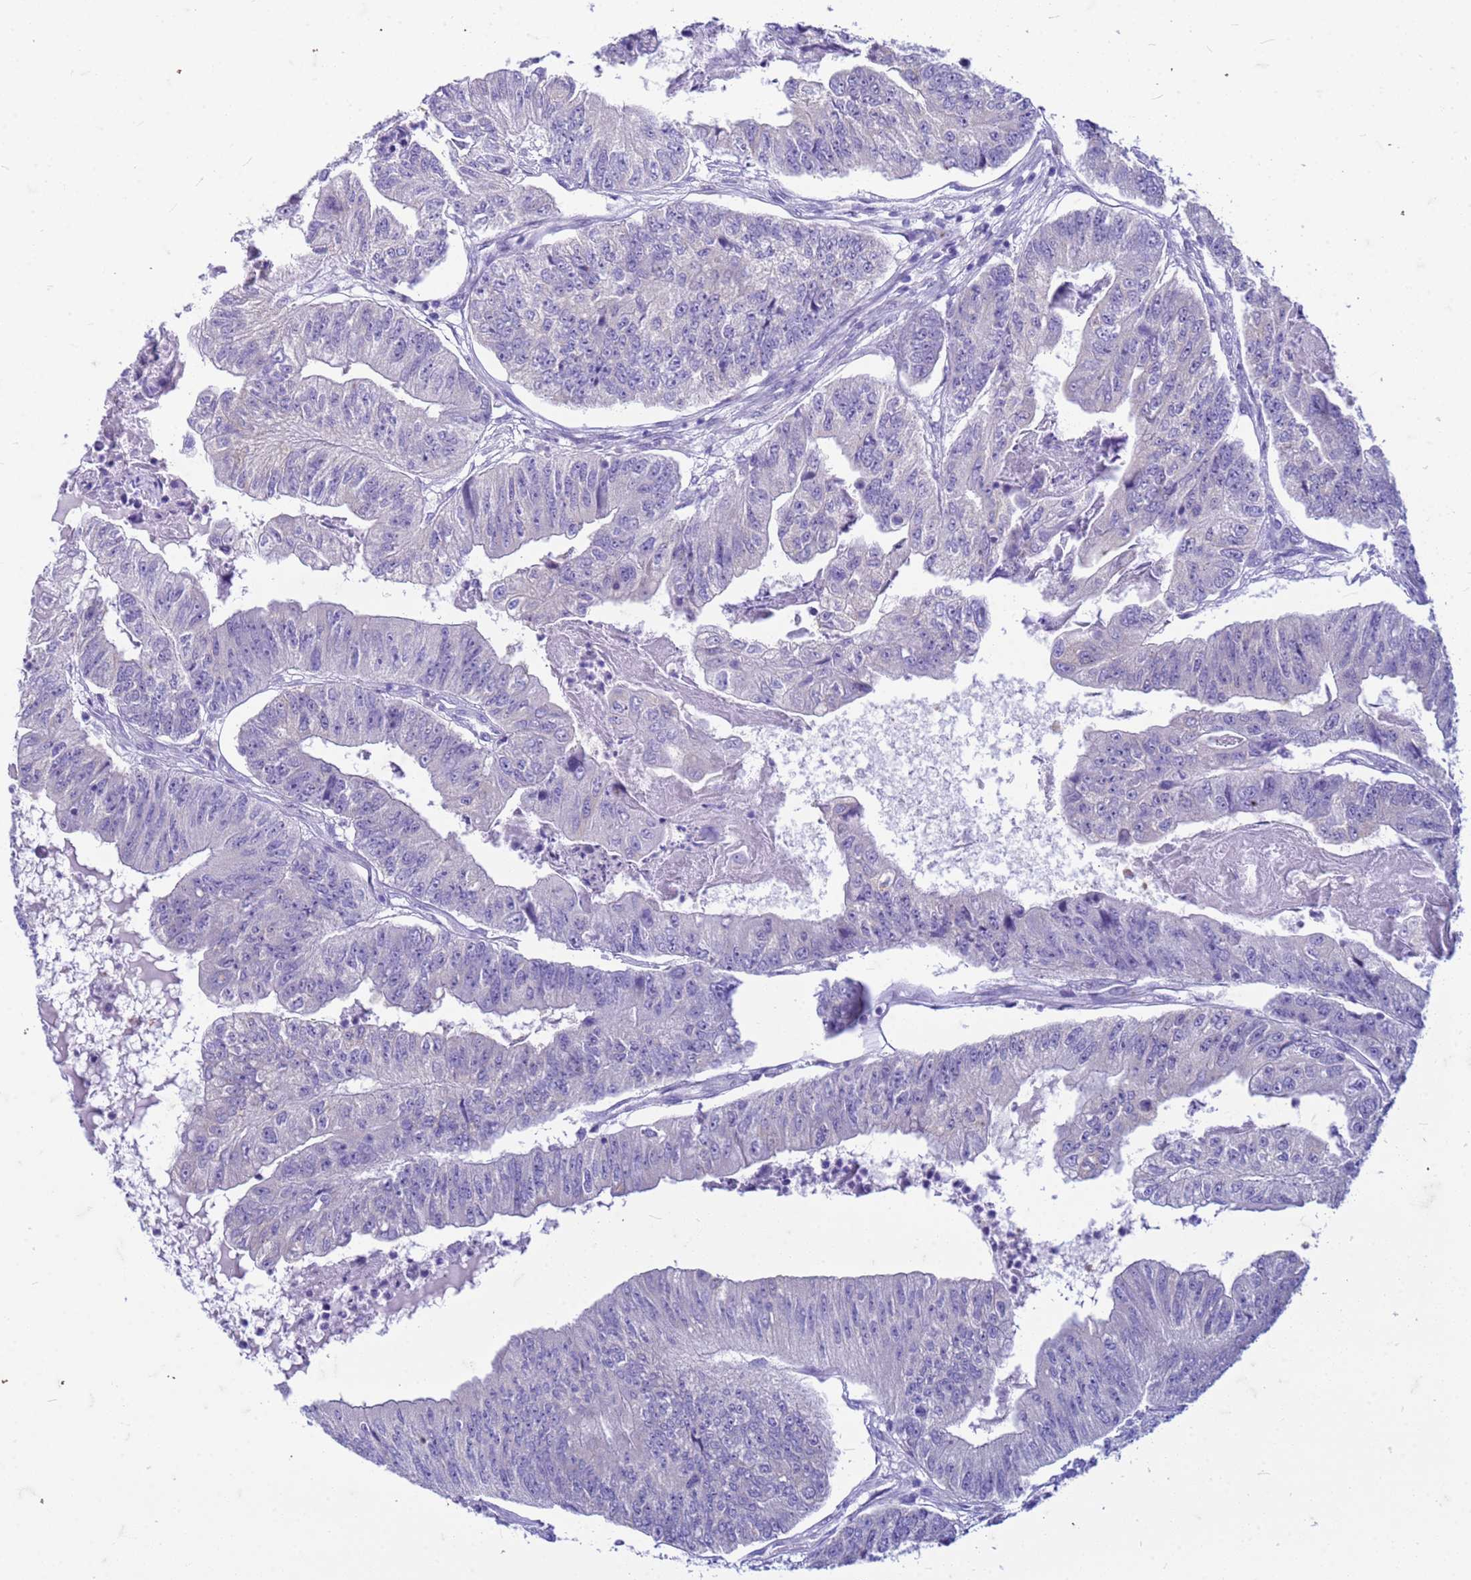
{"staining": {"intensity": "negative", "quantity": "none", "location": "none"}, "tissue": "colorectal cancer", "cell_type": "Tumor cells", "image_type": "cancer", "snomed": [{"axis": "morphology", "description": "Adenocarcinoma, NOS"}, {"axis": "topography", "description": "Colon"}], "caption": "High power microscopy micrograph of an immunohistochemistry histopathology image of colorectal cancer, revealing no significant staining in tumor cells. (DAB (3,3'-diaminobenzidine) immunohistochemistry visualized using brightfield microscopy, high magnification).", "gene": "CFAP100", "patient": {"sex": "female", "age": 67}}